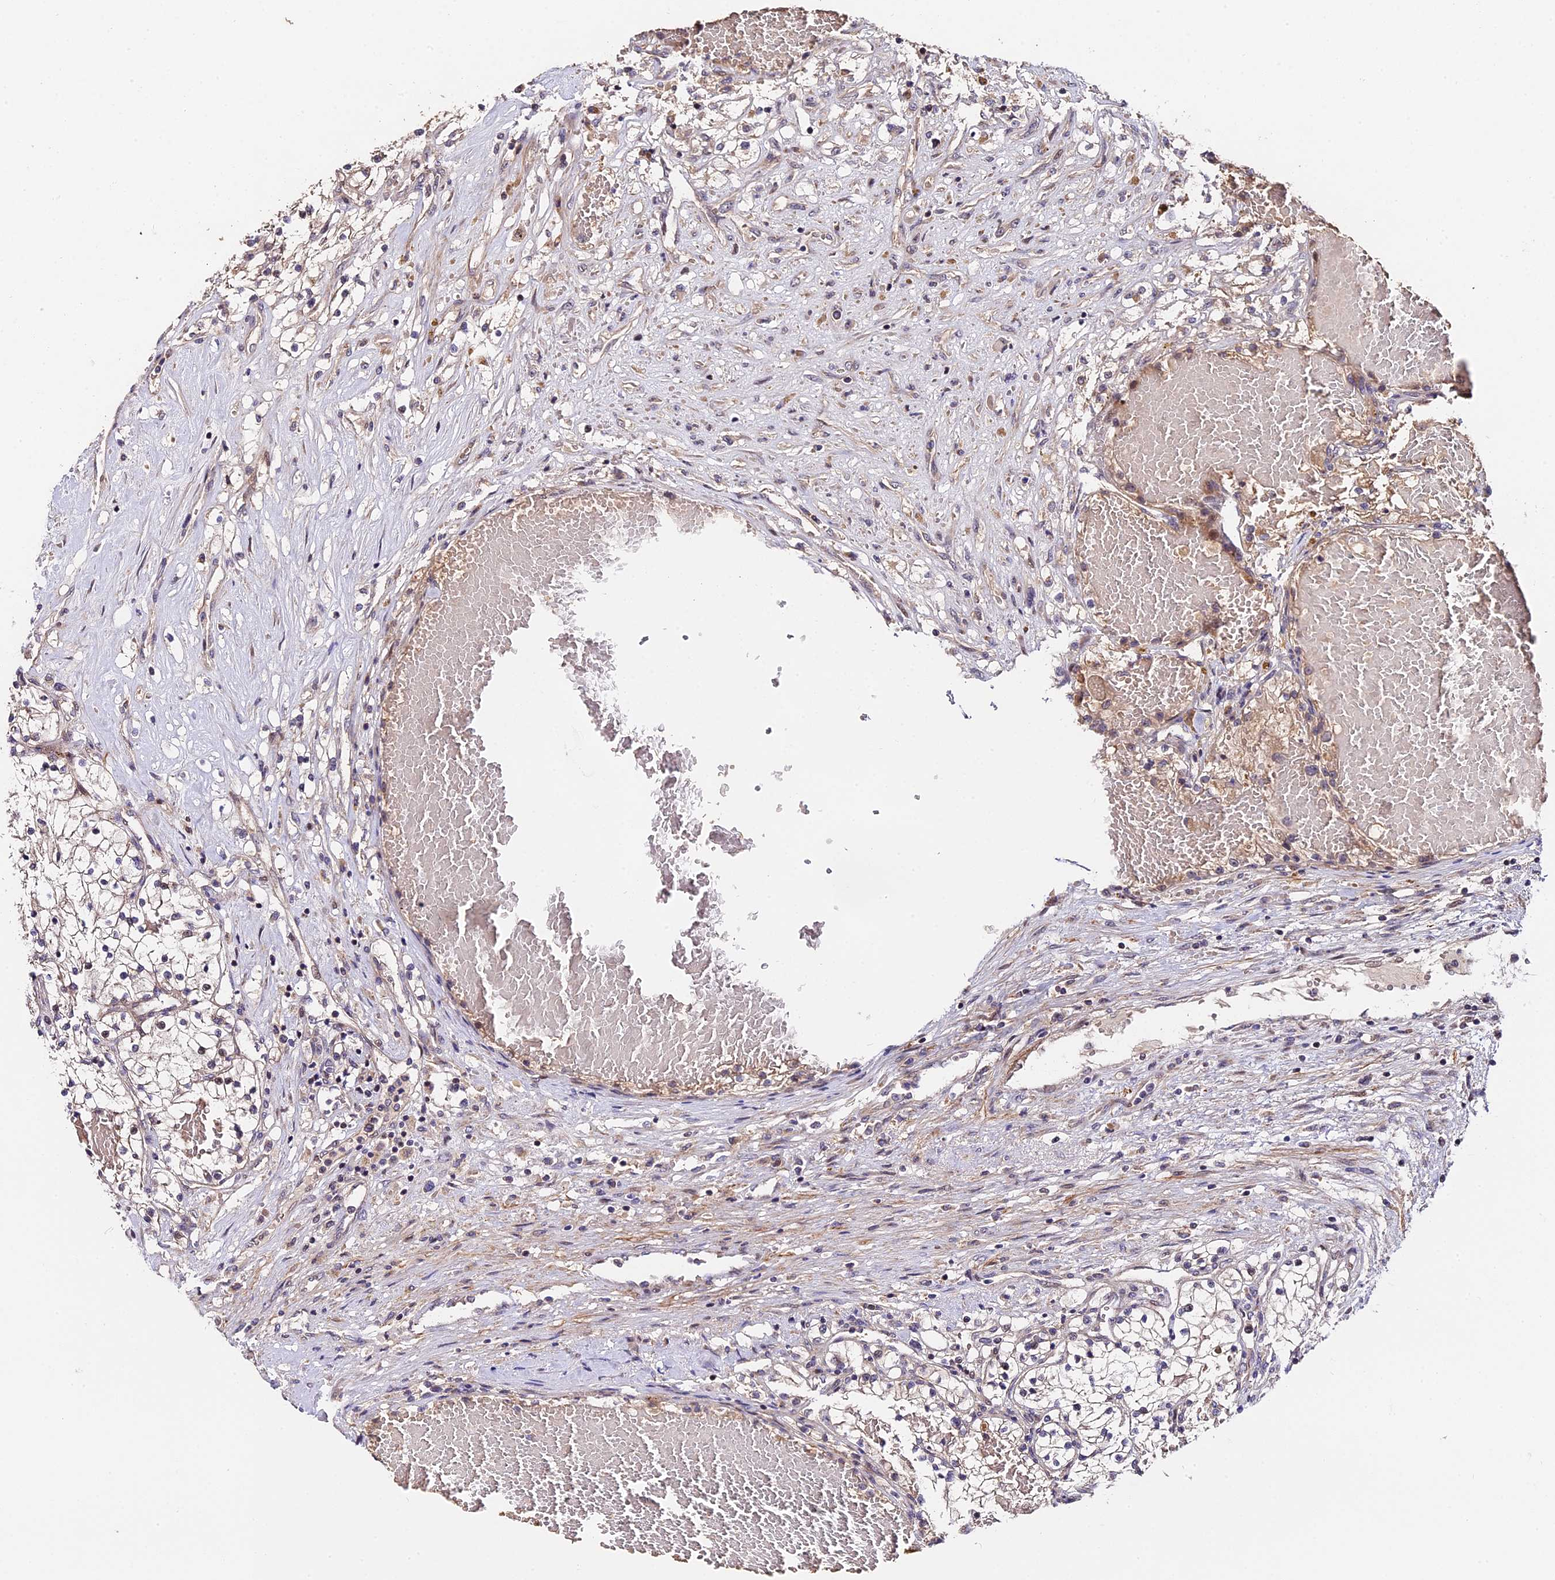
{"staining": {"intensity": "weak", "quantity": "25%-75%", "location": "cytoplasmic/membranous"}, "tissue": "renal cancer", "cell_type": "Tumor cells", "image_type": "cancer", "snomed": [{"axis": "morphology", "description": "Normal tissue, NOS"}, {"axis": "morphology", "description": "Adenocarcinoma, NOS"}, {"axis": "topography", "description": "Kidney"}], "caption": "Renal cancer was stained to show a protein in brown. There is low levels of weak cytoplasmic/membranous expression in about 25%-75% of tumor cells.", "gene": "TRMT1", "patient": {"sex": "male", "age": 68}}